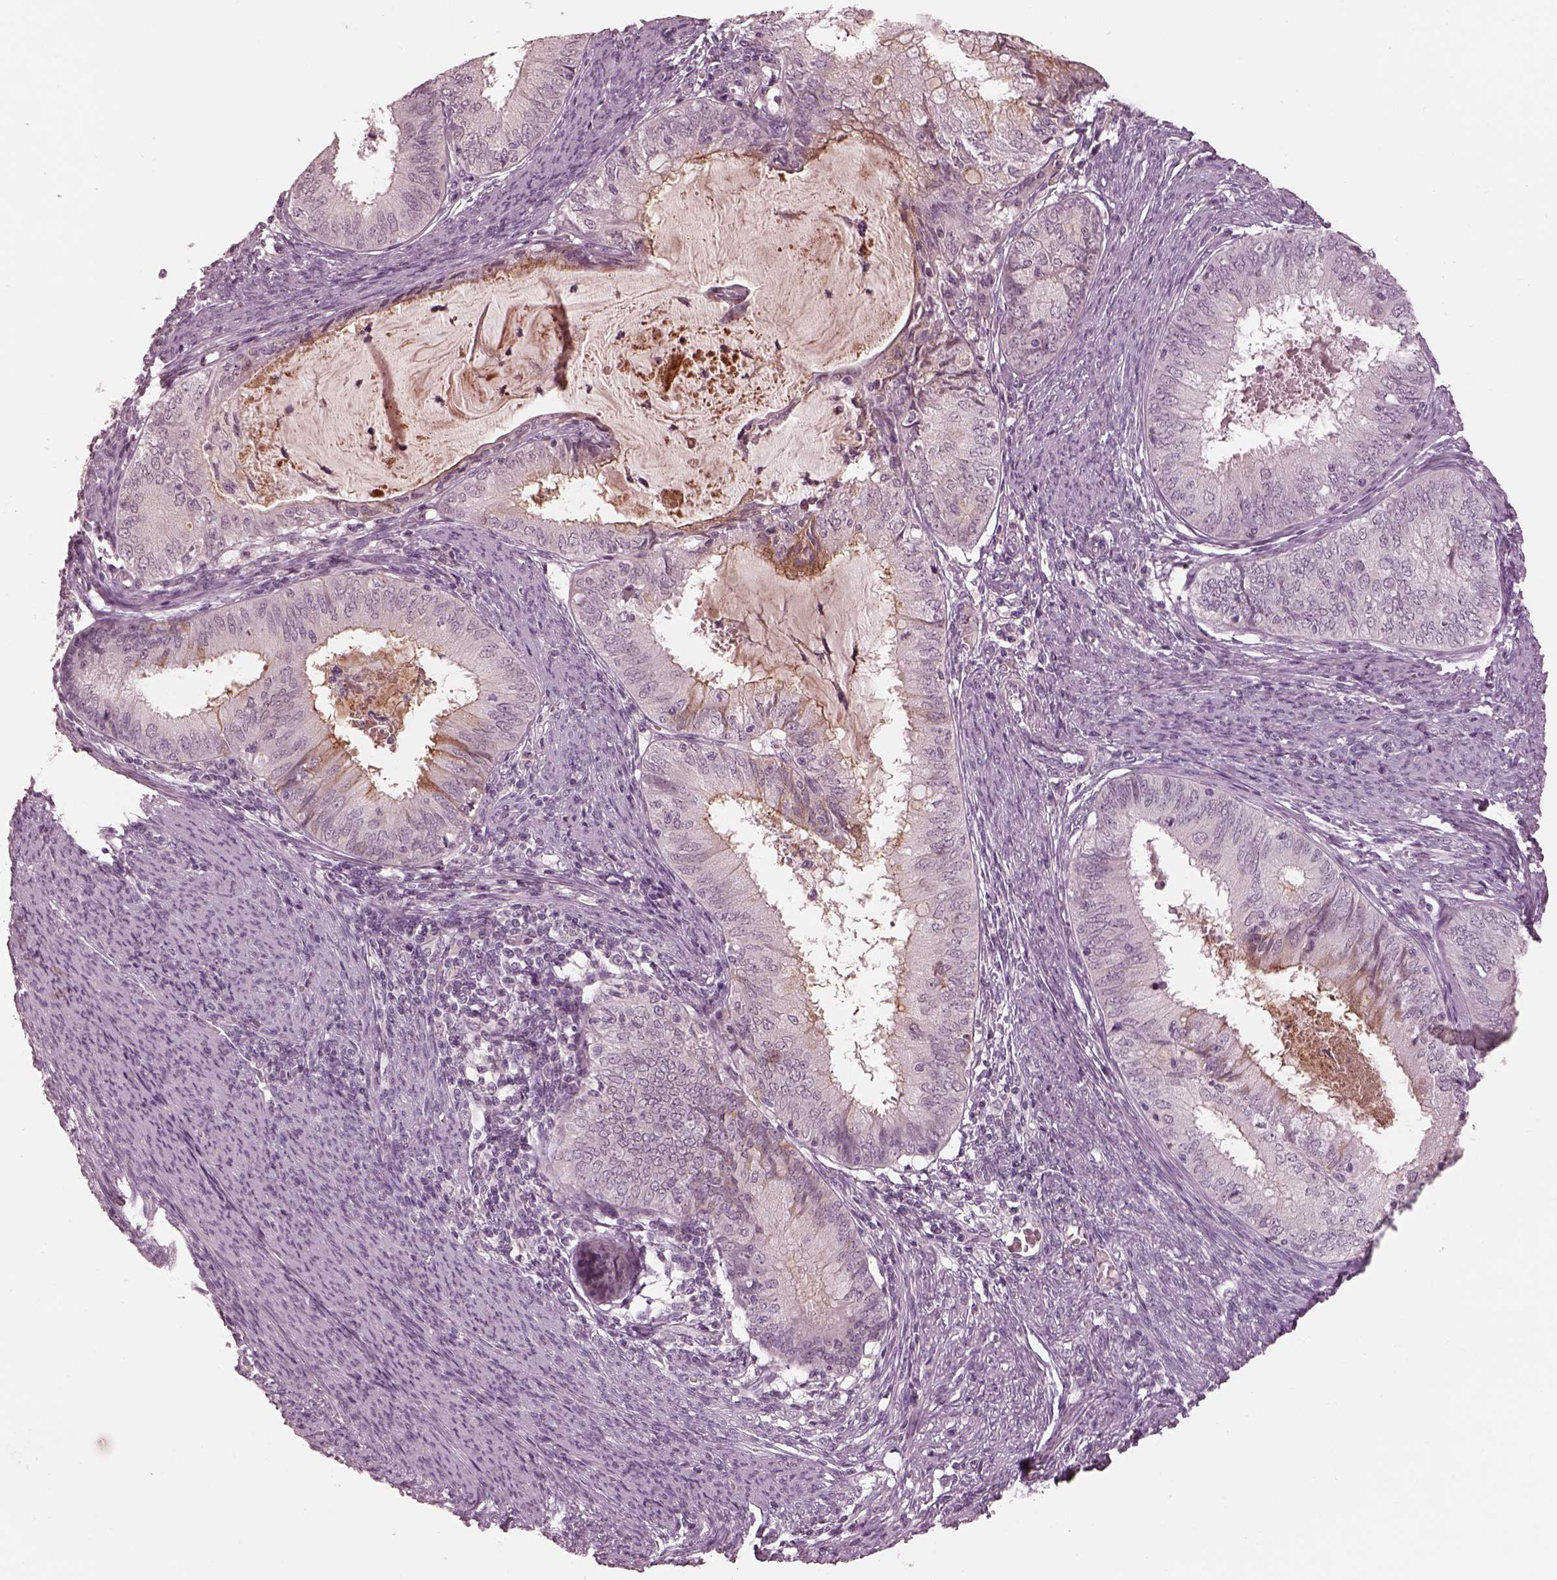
{"staining": {"intensity": "negative", "quantity": "none", "location": "none"}, "tissue": "endometrial cancer", "cell_type": "Tumor cells", "image_type": "cancer", "snomed": [{"axis": "morphology", "description": "Adenocarcinoma, NOS"}, {"axis": "topography", "description": "Endometrium"}], "caption": "Immunohistochemical staining of human endometrial adenocarcinoma demonstrates no significant positivity in tumor cells.", "gene": "KCNA2", "patient": {"sex": "female", "age": 57}}